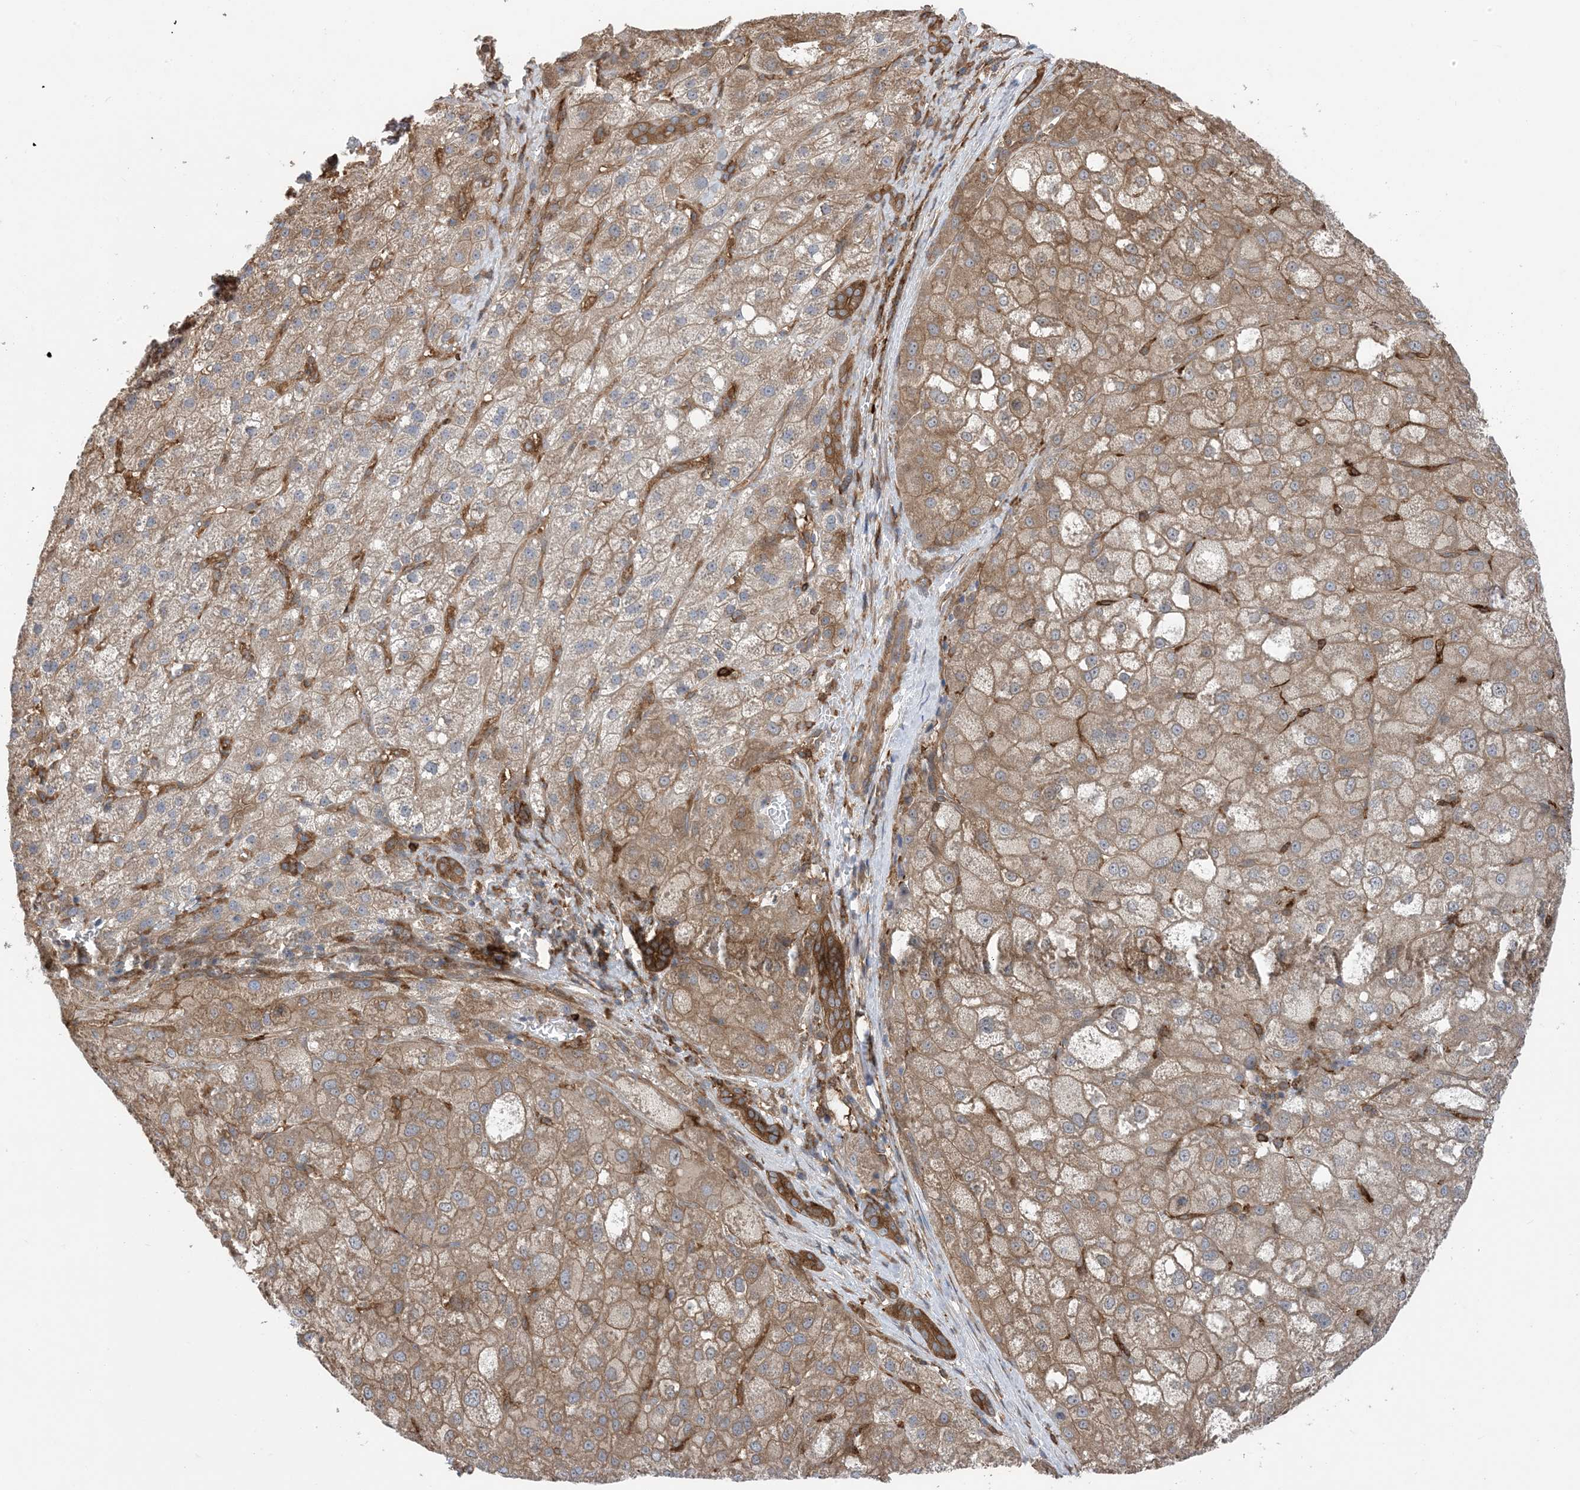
{"staining": {"intensity": "moderate", "quantity": ">75%", "location": "cytoplasmic/membranous"}, "tissue": "liver cancer", "cell_type": "Tumor cells", "image_type": "cancer", "snomed": [{"axis": "morphology", "description": "Carcinoma, Hepatocellular, NOS"}, {"axis": "topography", "description": "Liver"}], "caption": "The histopathology image exhibits a brown stain indicating the presence of a protein in the cytoplasmic/membranous of tumor cells in liver cancer. (DAB (3,3'-diaminobenzidine) IHC, brown staining for protein, blue staining for nuclei).", "gene": "HS1BP3", "patient": {"sex": "male", "age": 57}}